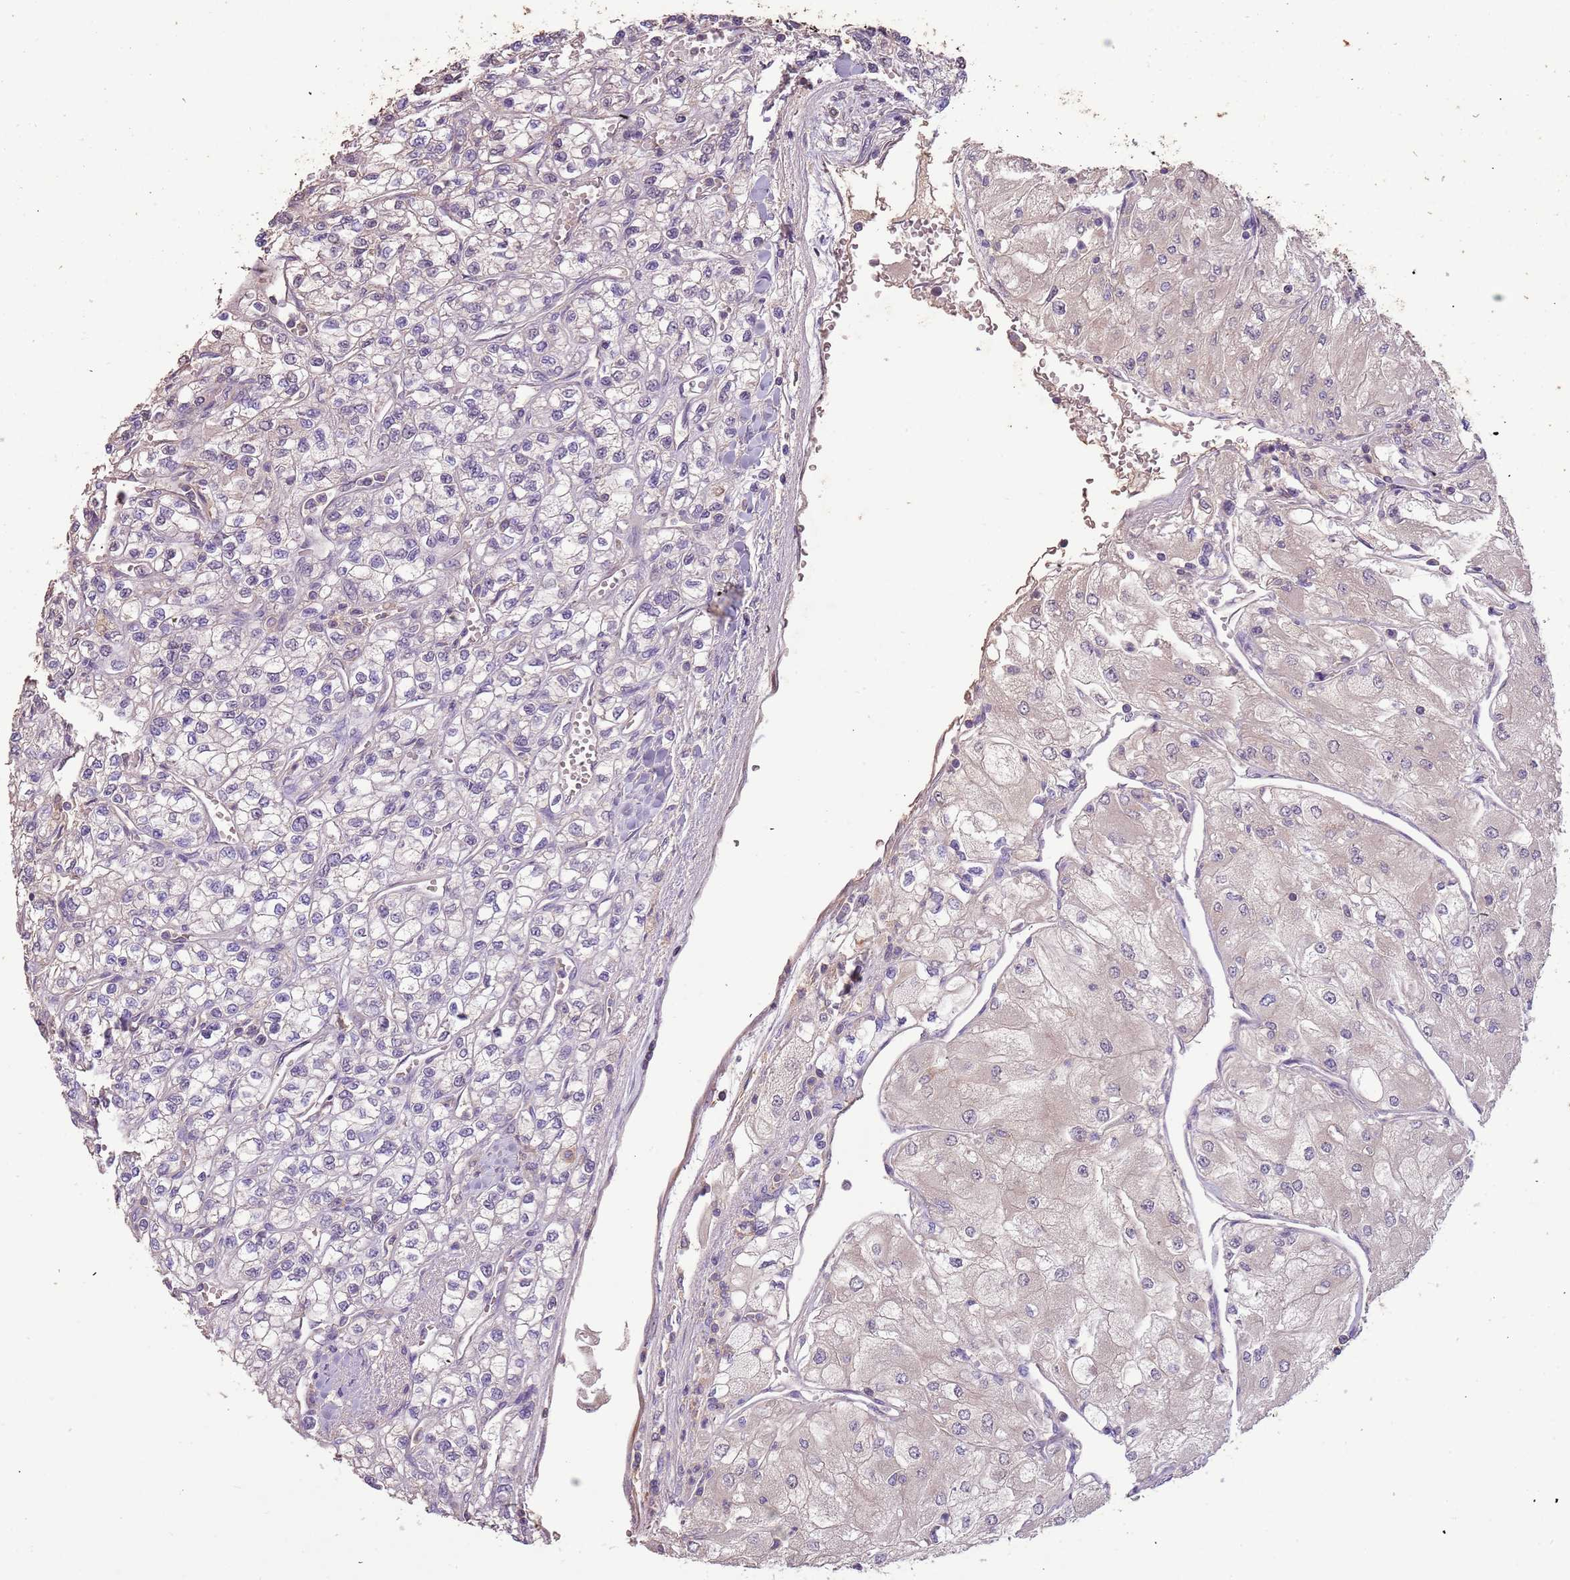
{"staining": {"intensity": "weak", "quantity": "<25%", "location": "cytoplasmic/membranous"}, "tissue": "renal cancer", "cell_type": "Tumor cells", "image_type": "cancer", "snomed": [{"axis": "morphology", "description": "Adenocarcinoma, NOS"}, {"axis": "topography", "description": "Kidney"}], "caption": "IHC photomicrograph of neoplastic tissue: adenocarcinoma (renal) stained with DAB (3,3'-diaminobenzidine) exhibits no significant protein expression in tumor cells.", "gene": "FECH", "patient": {"sex": "male", "age": 80}}